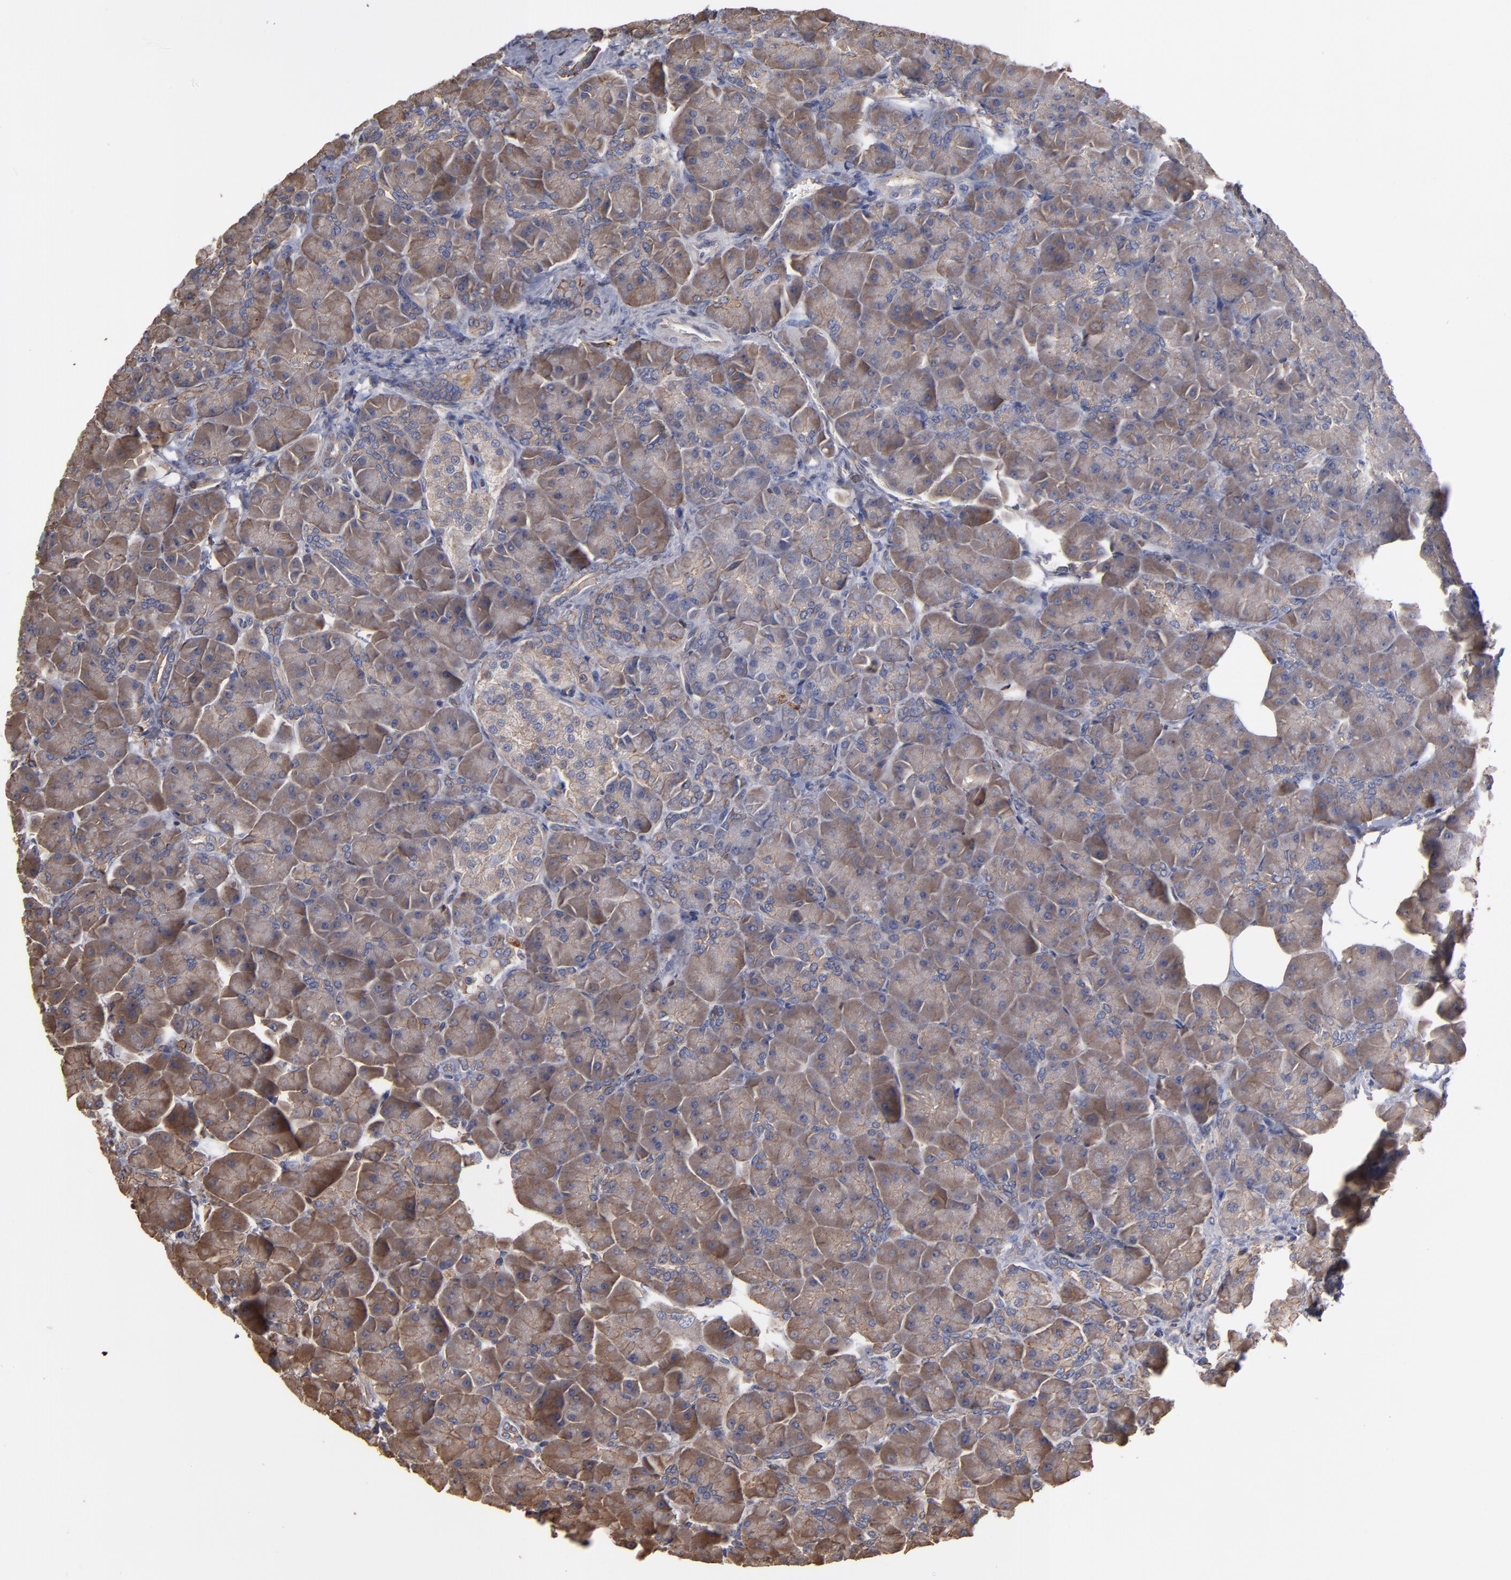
{"staining": {"intensity": "weak", "quantity": ">75%", "location": "cytoplasmic/membranous"}, "tissue": "pancreas", "cell_type": "Exocrine glandular cells", "image_type": "normal", "snomed": [{"axis": "morphology", "description": "Normal tissue, NOS"}, {"axis": "topography", "description": "Pancreas"}], "caption": "Exocrine glandular cells show weak cytoplasmic/membranous positivity in approximately >75% of cells in benign pancreas. The staining was performed using DAB (3,3'-diaminobenzidine) to visualize the protein expression in brown, while the nuclei were stained in blue with hematoxylin (Magnification: 20x).", "gene": "ESYT2", "patient": {"sex": "male", "age": 66}}